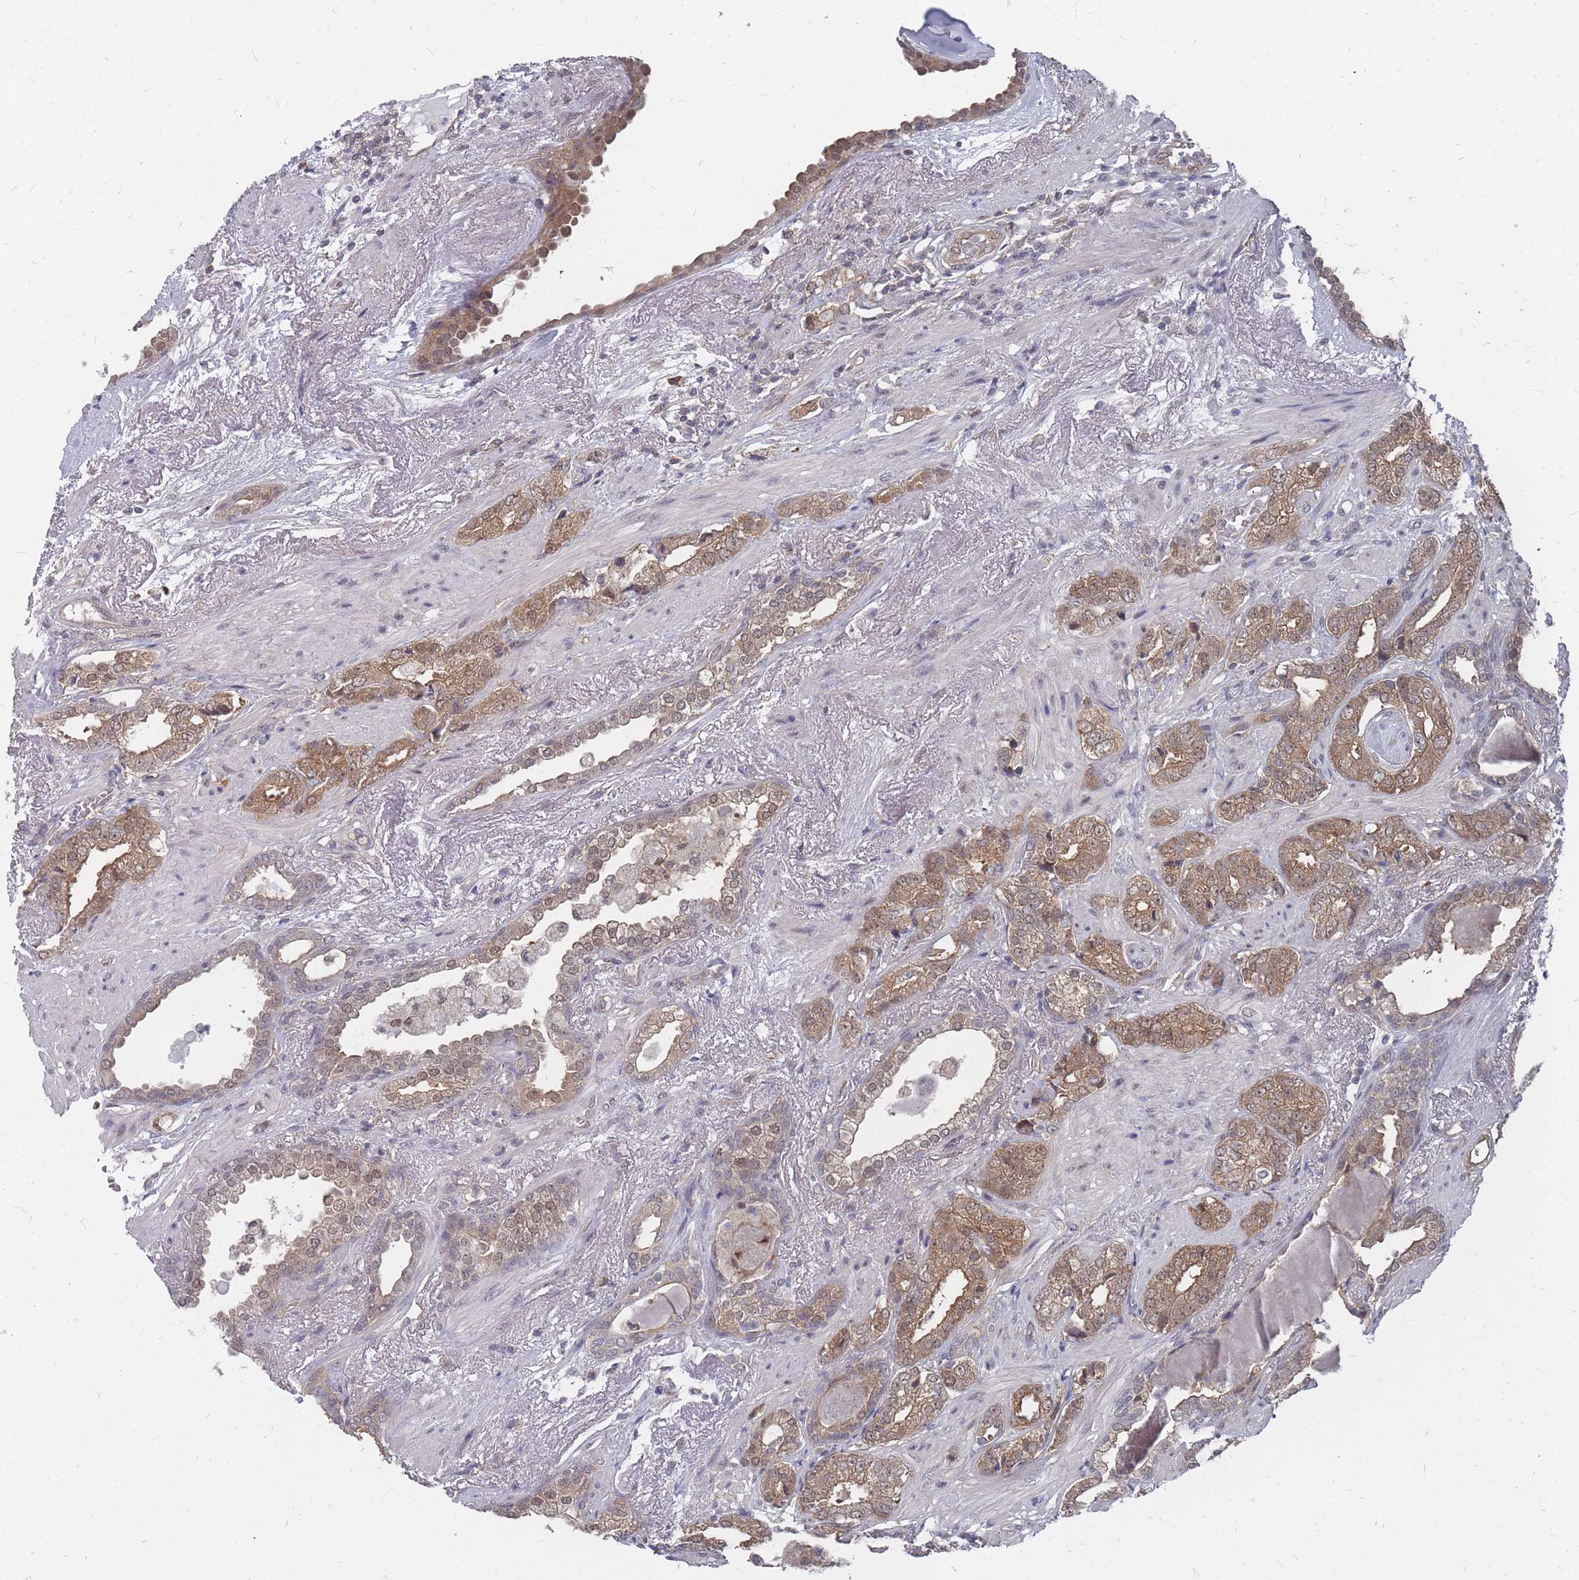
{"staining": {"intensity": "moderate", "quantity": ">75%", "location": "cytoplasmic/membranous,nuclear"}, "tissue": "prostate cancer", "cell_type": "Tumor cells", "image_type": "cancer", "snomed": [{"axis": "morphology", "description": "Adenocarcinoma, High grade"}, {"axis": "topography", "description": "Prostate"}], "caption": "Protein analysis of prostate adenocarcinoma (high-grade) tissue displays moderate cytoplasmic/membranous and nuclear expression in approximately >75% of tumor cells.", "gene": "NKD1", "patient": {"sex": "male", "age": 71}}